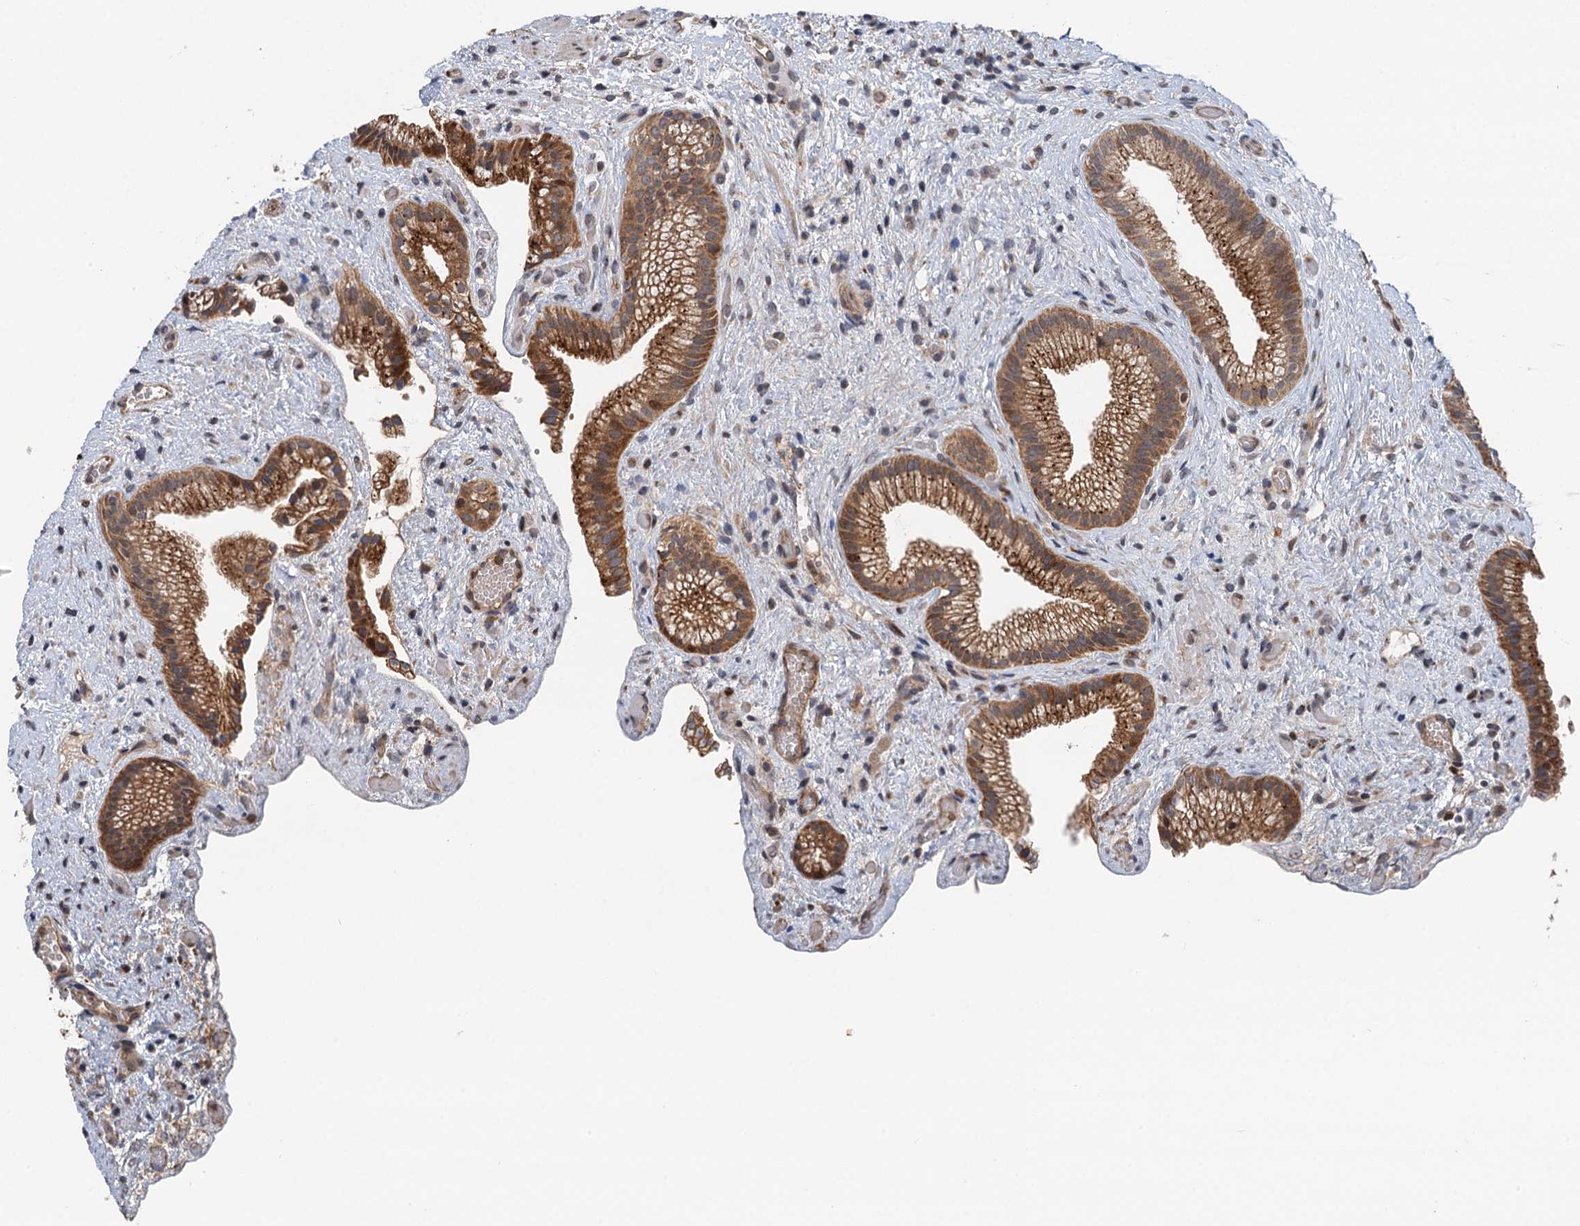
{"staining": {"intensity": "strong", "quantity": ">75%", "location": "cytoplasmic/membranous"}, "tissue": "gallbladder", "cell_type": "Glandular cells", "image_type": "normal", "snomed": [{"axis": "morphology", "description": "Normal tissue, NOS"}, {"axis": "morphology", "description": "Inflammation, NOS"}, {"axis": "topography", "description": "Gallbladder"}], "caption": "The image shows immunohistochemical staining of unremarkable gallbladder. There is strong cytoplasmic/membranous staining is appreciated in about >75% of glandular cells. Immunohistochemistry stains the protein of interest in brown and the nuclei are stained blue.", "gene": "NLRP10", "patient": {"sex": "male", "age": 51}}